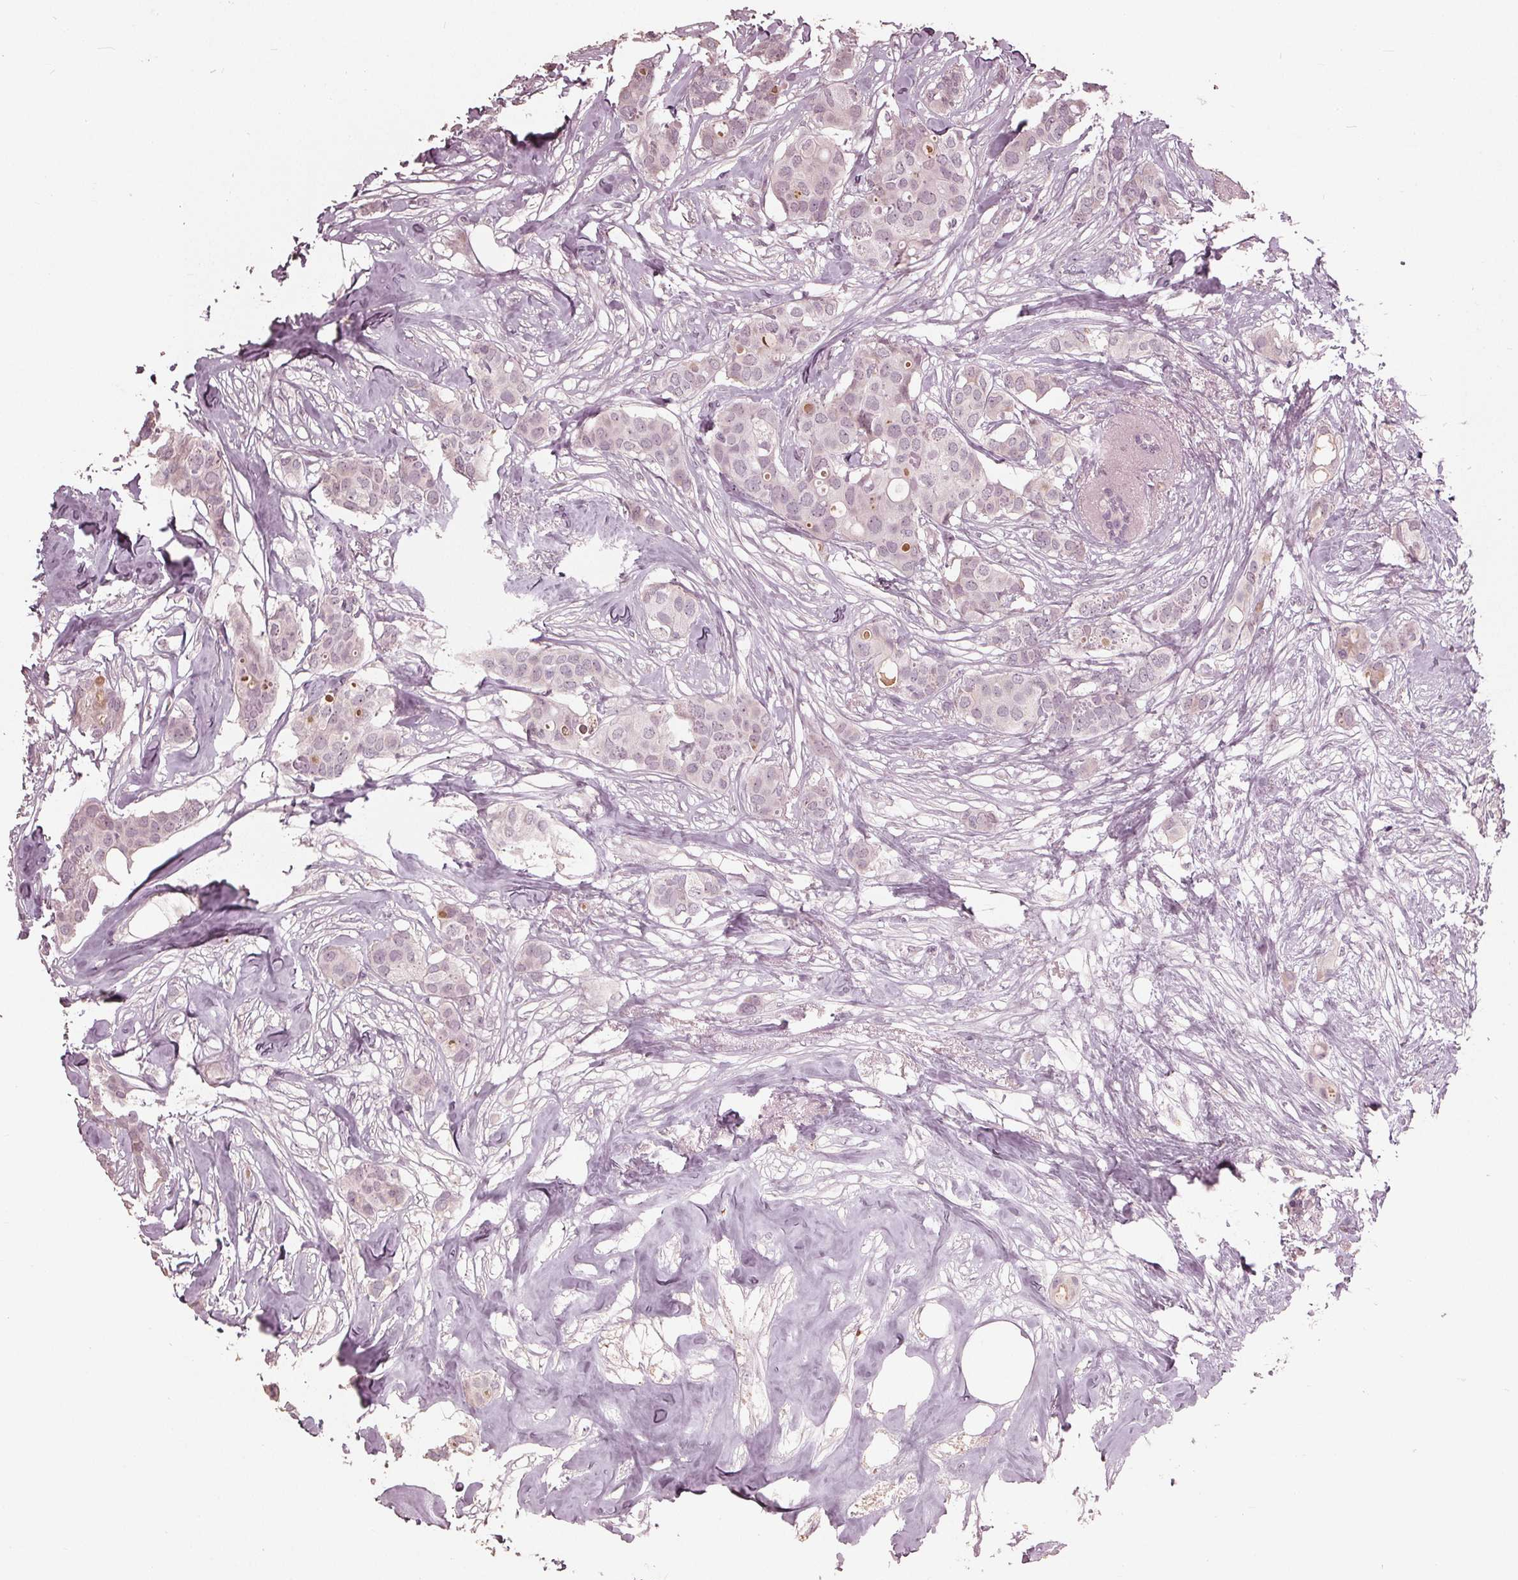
{"staining": {"intensity": "negative", "quantity": "none", "location": "none"}, "tissue": "breast cancer", "cell_type": "Tumor cells", "image_type": "cancer", "snomed": [{"axis": "morphology", "description": "Duct carcinoma"}, {"axis": "topography", "description": "Breast"}], "caption": "This is an immunohistochemistry image of breast cancer. There is no positivity in tumor cells.", "gene": "ADPRHL1", "patient": {"sex": "female", "age": 62}}